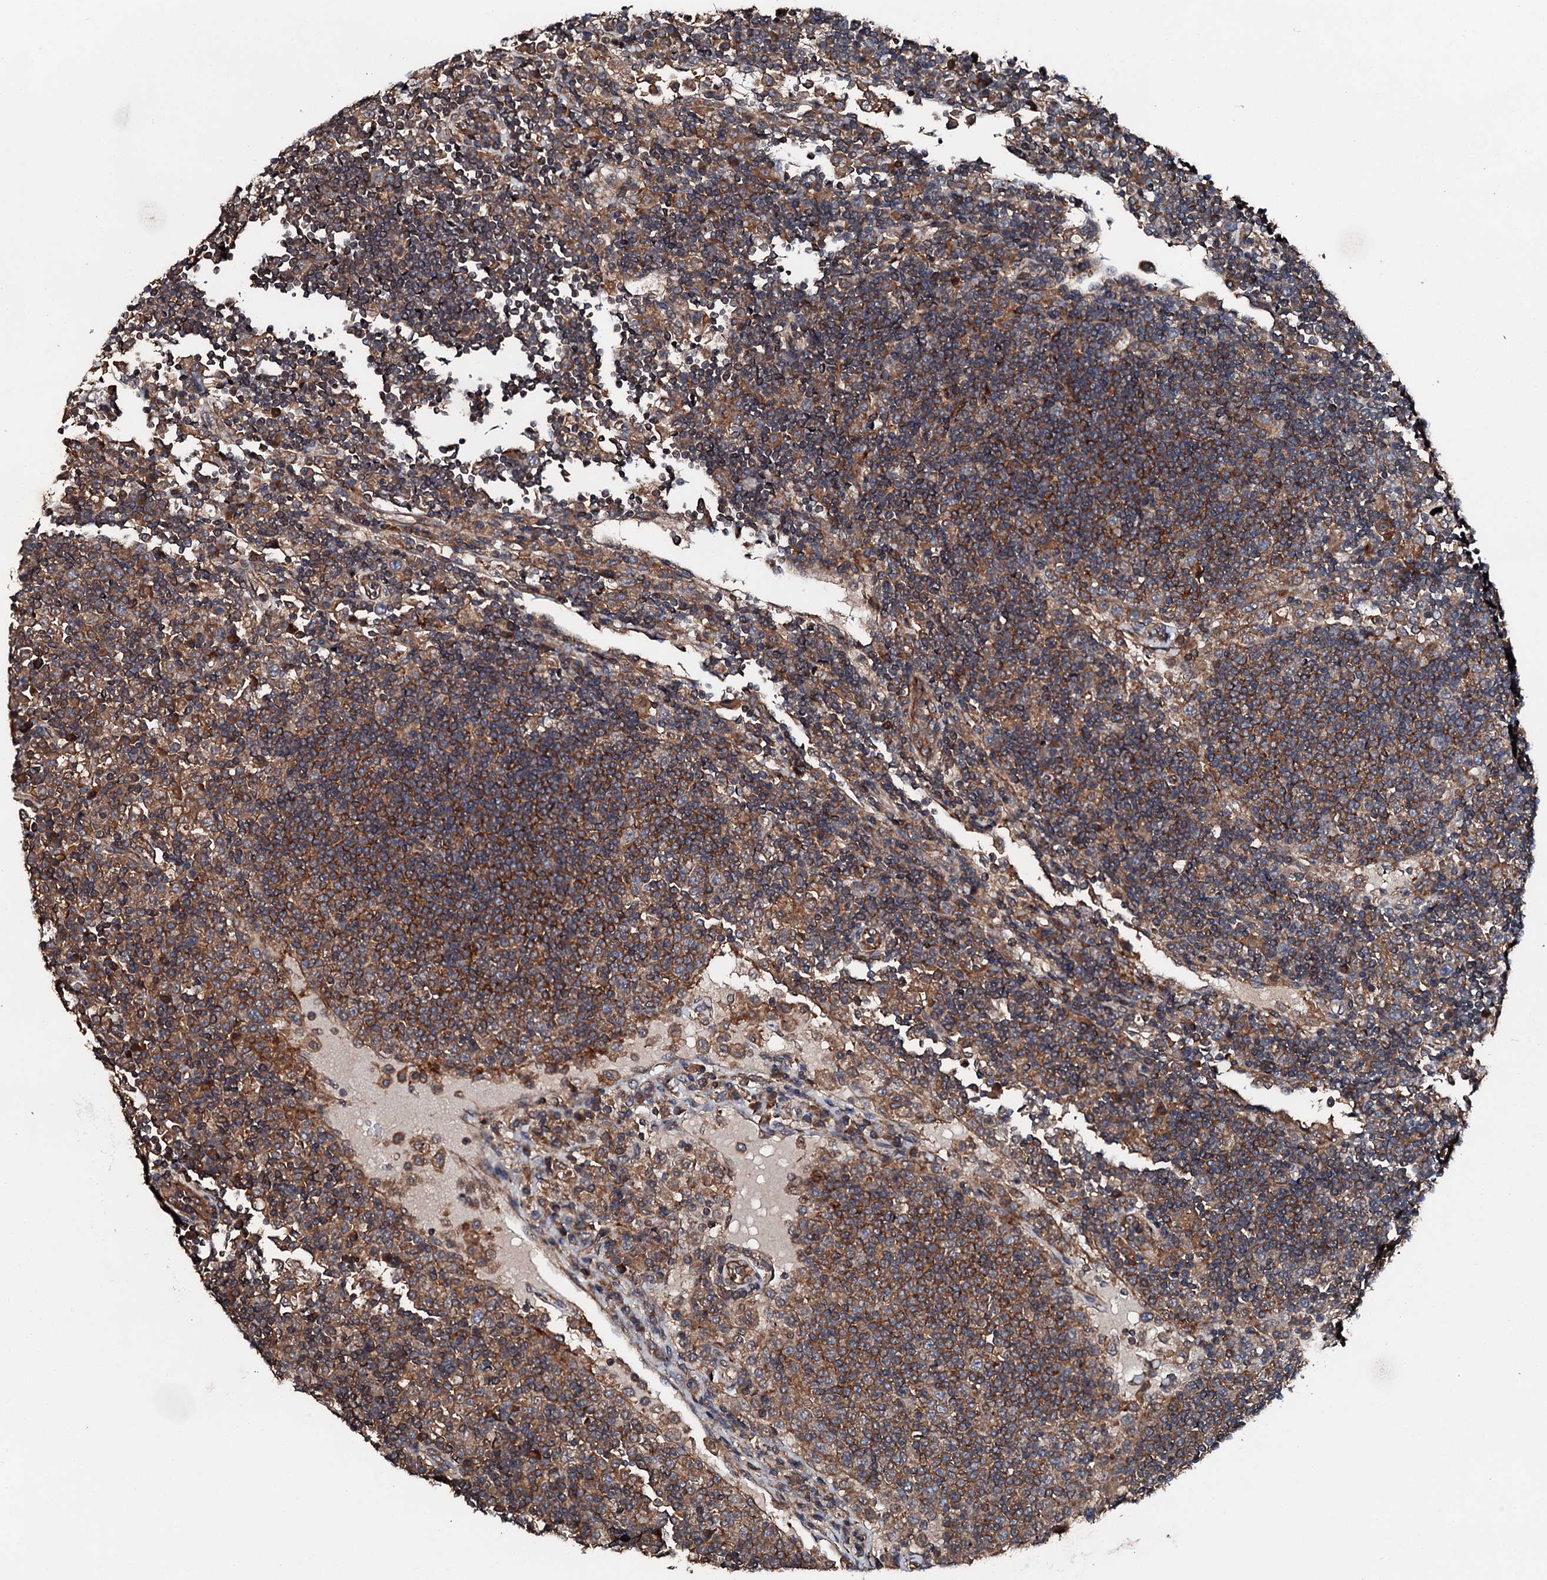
{"staining": {"intensity": "negative", "quantity": "none", "location": "none"}, "tissue": "lymph node", "cell_type": "Germinal center cells", "image_type": "normal", "snomed": [{"axis": "morphology", "description": "Normal tissue, NOS"}, {"axis": "topography", "description": "Lymph node"}], "caption": "DAB immunohistochemical staining of benign lymph node exhibits no significant positivity in germinal center cells. (DAB immunohistochemistry with hematoxylin counter stain).", "gene": "FGD4", "patient": {"sex": "female", "age": 53}}